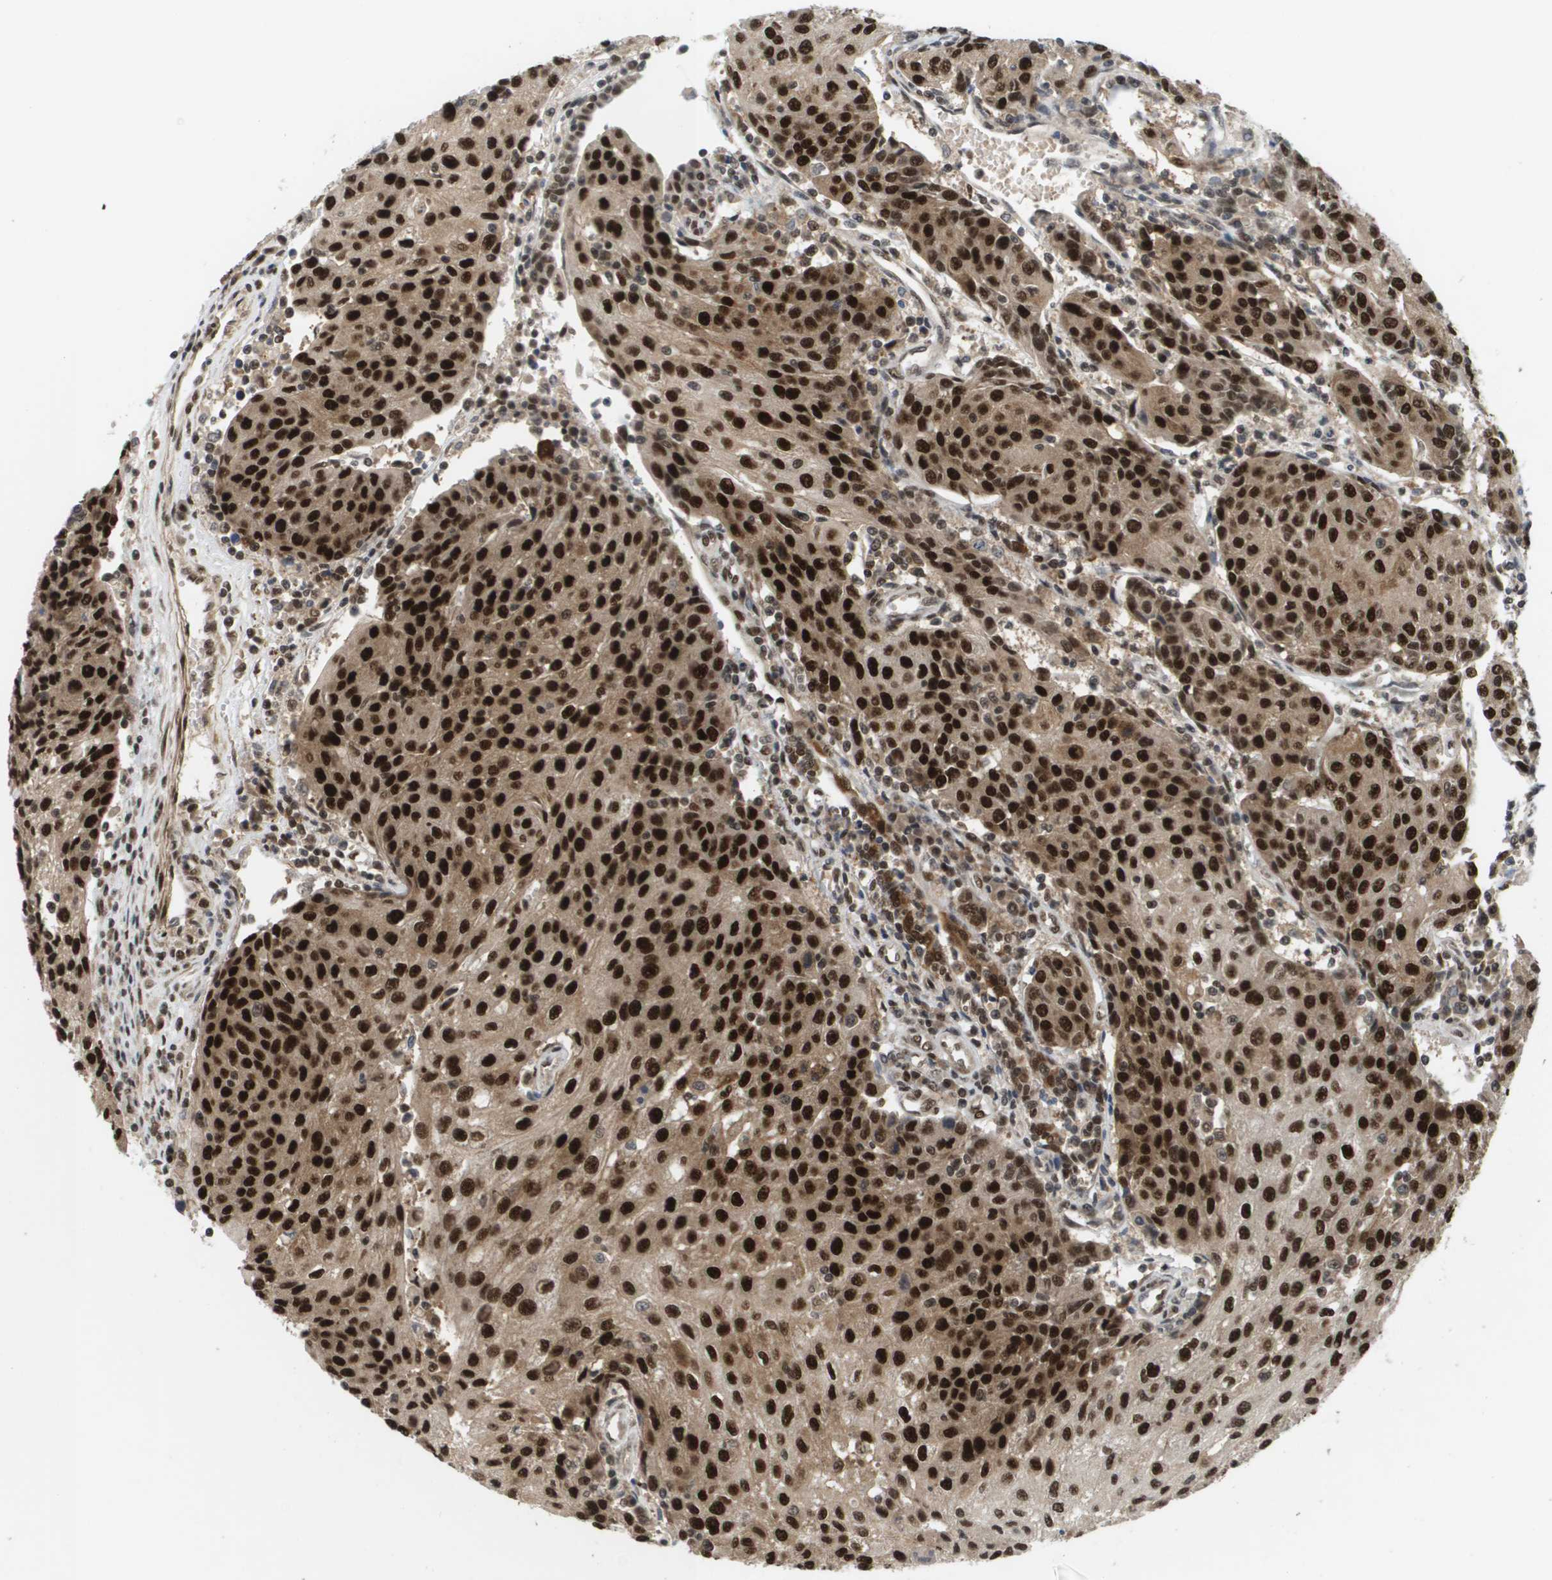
{"staining": {"intensity": "strong", "quantity": ">75%", "location": "cytoplasmic/membranous,nuclear"}, "tissue": "urothelial cancer", "cell_type": "Tumor cells", "image_type": "cancer", "snomed": [{"axis": "morphology", "description": "Urothelial carcinoma, High grade"}, {"axis": "topography", "description": "Urinary bladder"}], "caption": "Strong cytoplasmic/membranous and nuclear positivity for a protein is identified in about >75% of tumor cells of high-grade urothelial carcinoma using immunohistochemistry (IHC).", "gene": "PRCC", "patient": {"sex": "female", "age": 85}}